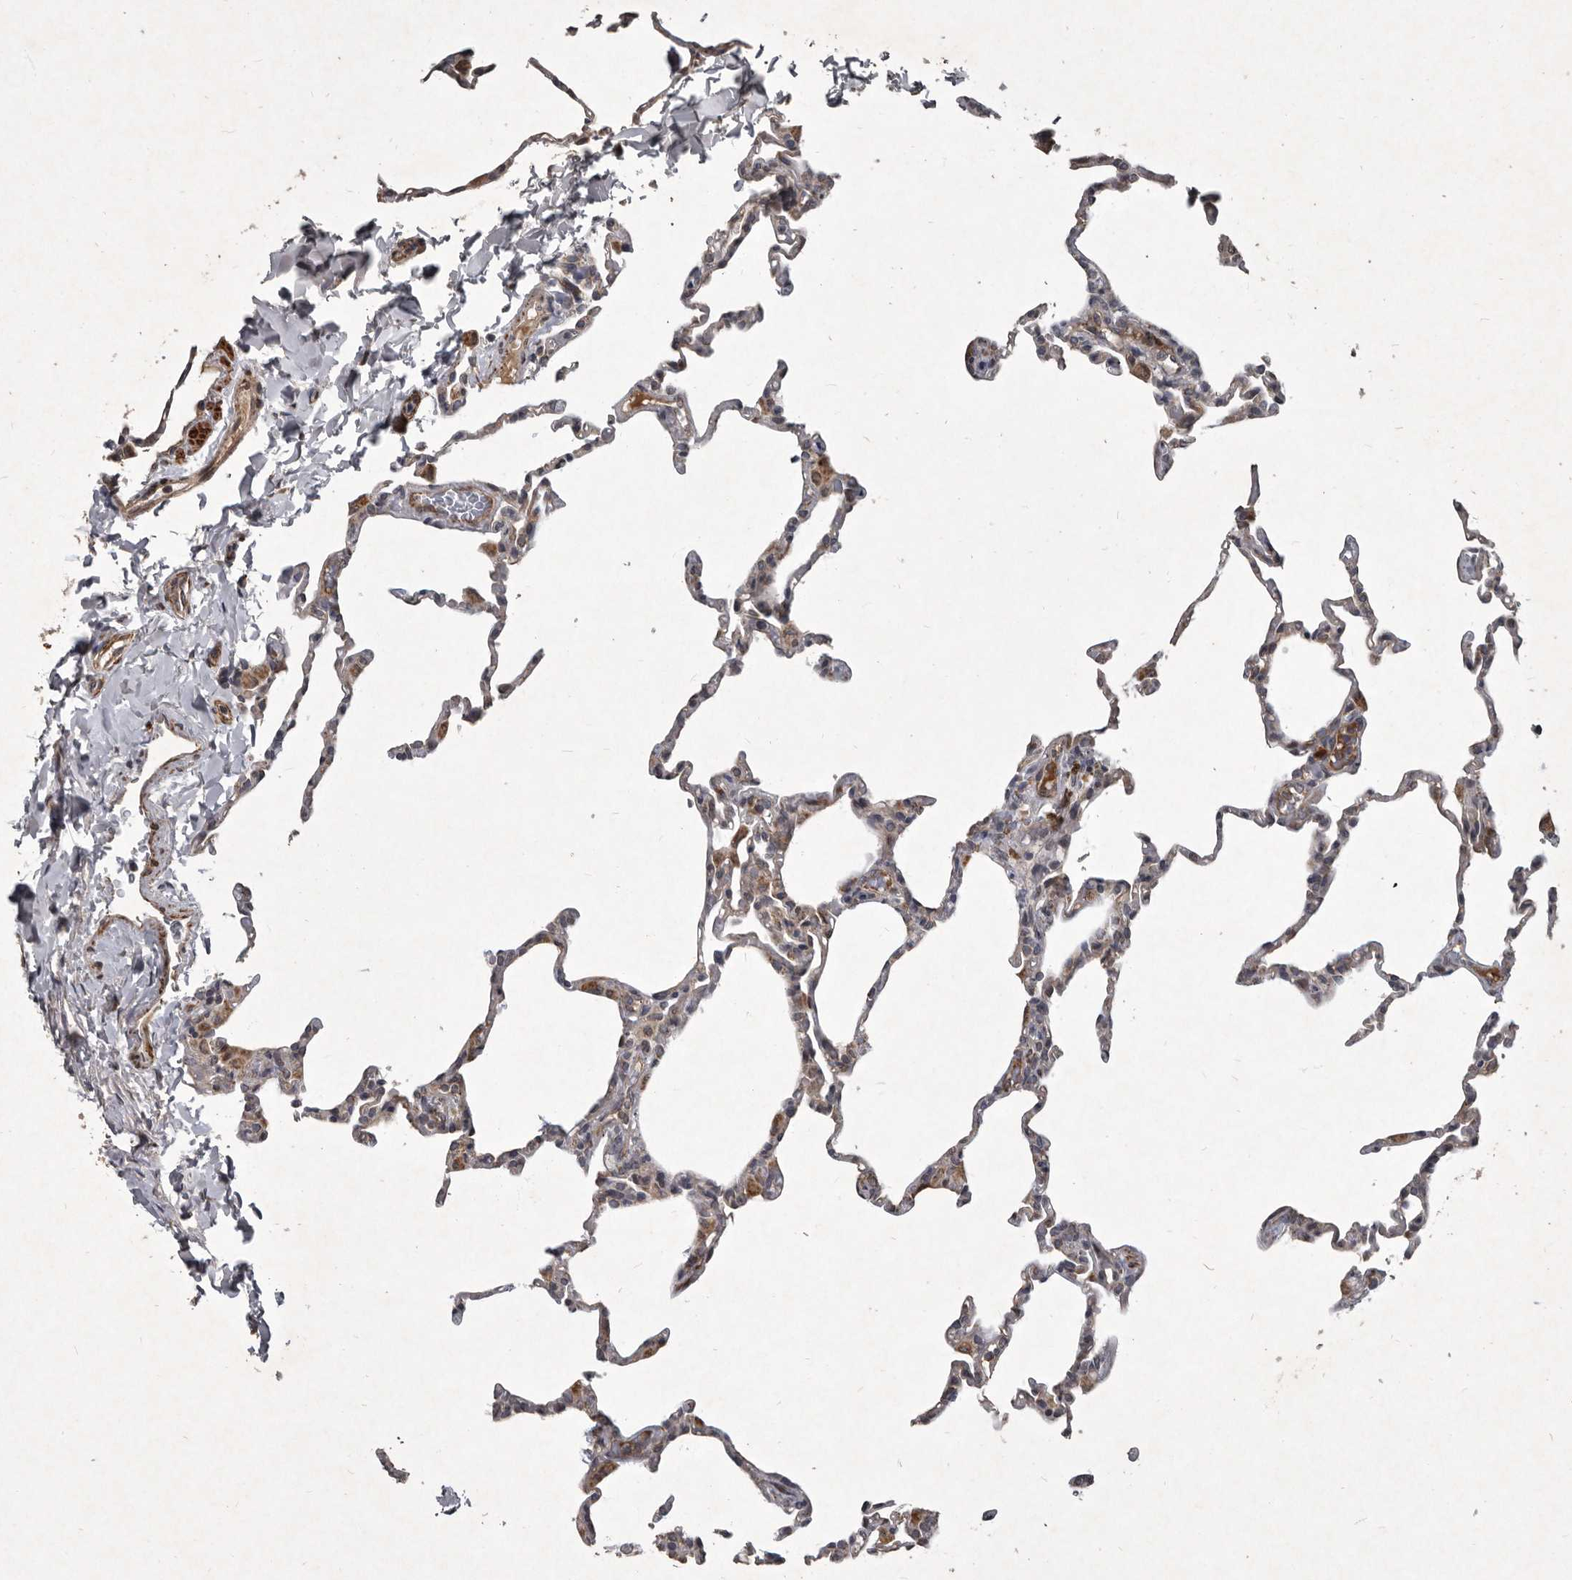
{"staining": {"intensity": "moderate", "quantity": "<25%", "location": "cytoplasmic/membranous"}, "tissue": "lung", "cell_type": "Alveolar cells", "image_type": "normal", "snomed": [{"axis": "morphology", "description": "Normal tissue, NOS"}, {"axis": "topography", "description": "Lung"}], "caption": "Lung stained with DAB immunohistochemistry (IHC) shows low levels of moderate cytoplasmic/membranous staining in about <25% of alveolar cells.", "gene": "MRPS15", "patient": {"sex": "male", "age": 20}}